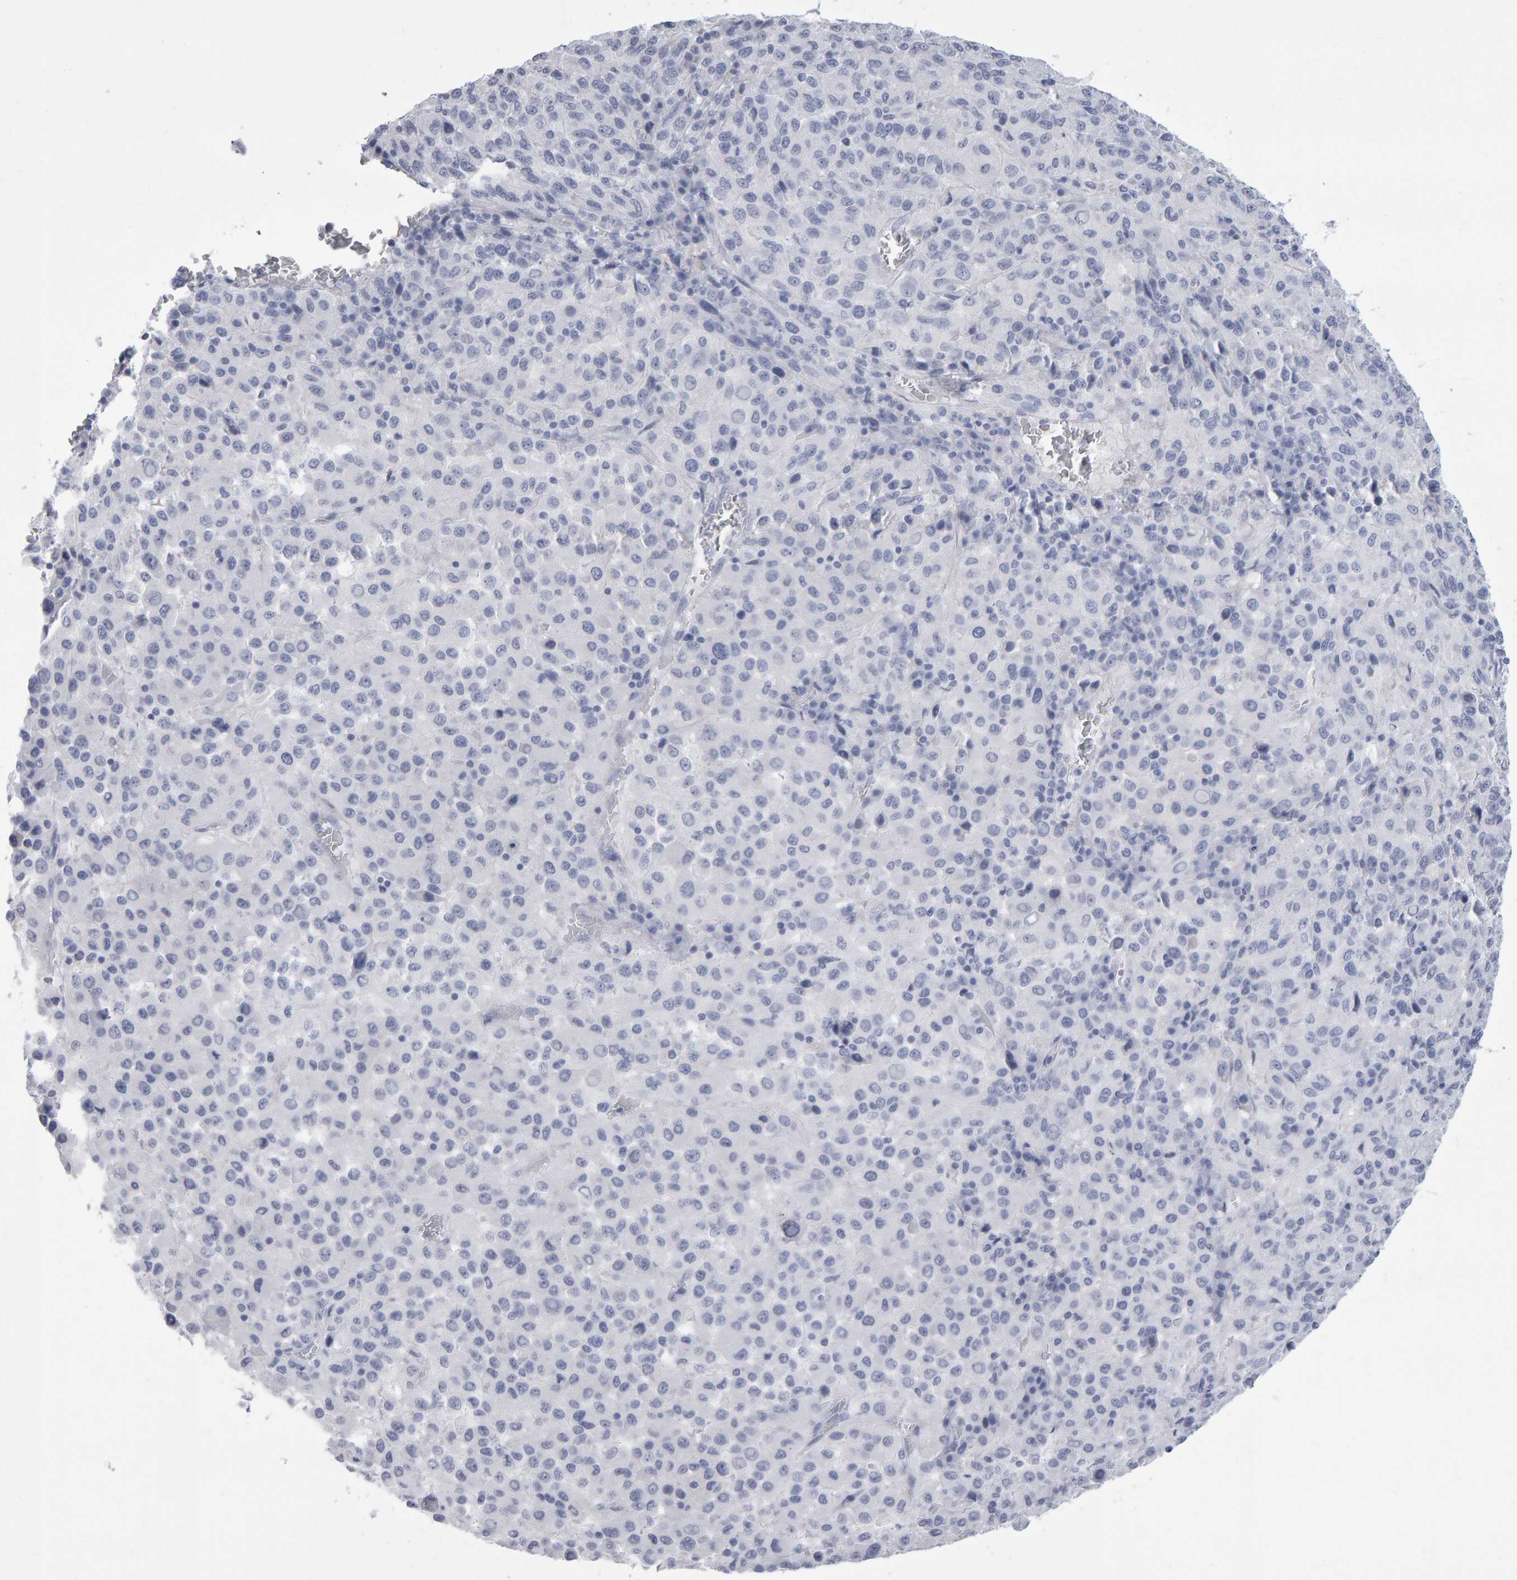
{"staining": {"intensity": "negative", "quantity": "none", "location": "none"}, "tissue": "melanoma", "cell_type": "Tumor cells", "image_type": "cancer", "snomed": [{"axis": "morphology", "description": "Malignant melanoma, Metastatic site"}, {"axis": "topography", "description": "Lung"}], "caption": "Tumor cells are negative for protein expression in human melanoma.", "gene": "NCDN", "patient": {"sex": "male", "age": 64}}